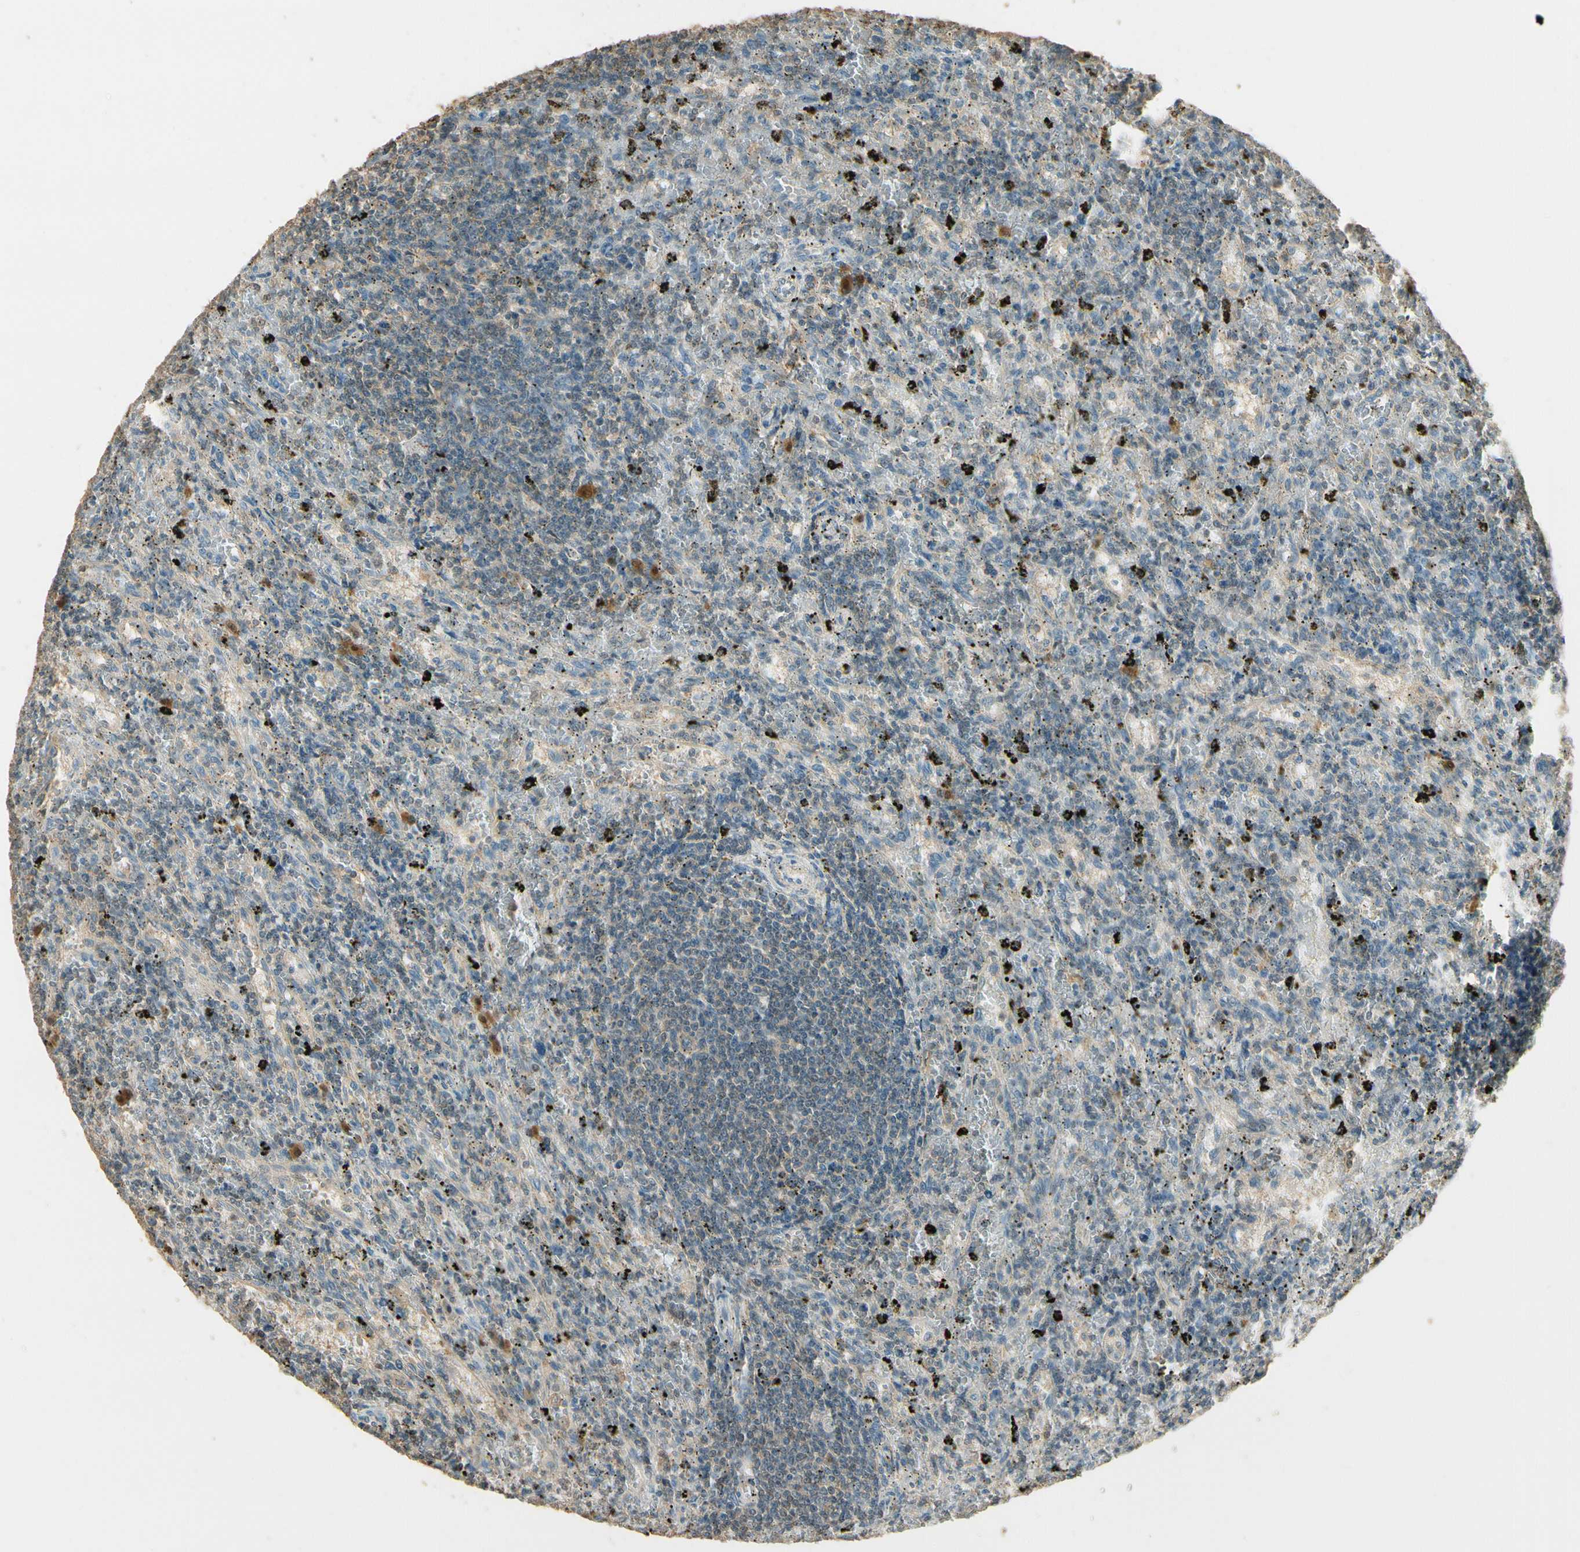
{"staining": {"intensity": "weak", "quantity": "25%-75%", "location": "cytoplasmic/membranous"}, "tissue": "lymphoma", "cell_type": "Tumor cells", "image_type": "cancer", "snomed": [{"axis": "morphology", "description": "Malignant lymphoma, non-Hodgkin's type, Low grade"}, {"axis": "topography", "description": "Spleen"}], "caption": "Immunohistochemical staining of human malignant lymphoma, non-Hodgkin's type (low-grade) demonstrates low levels of weak cytoplasmic/membranous positivity in approximately 25%-75% of tumor cells.", "gene": "PLXNA1", "patient": {"sex": "male", "age": 76}}